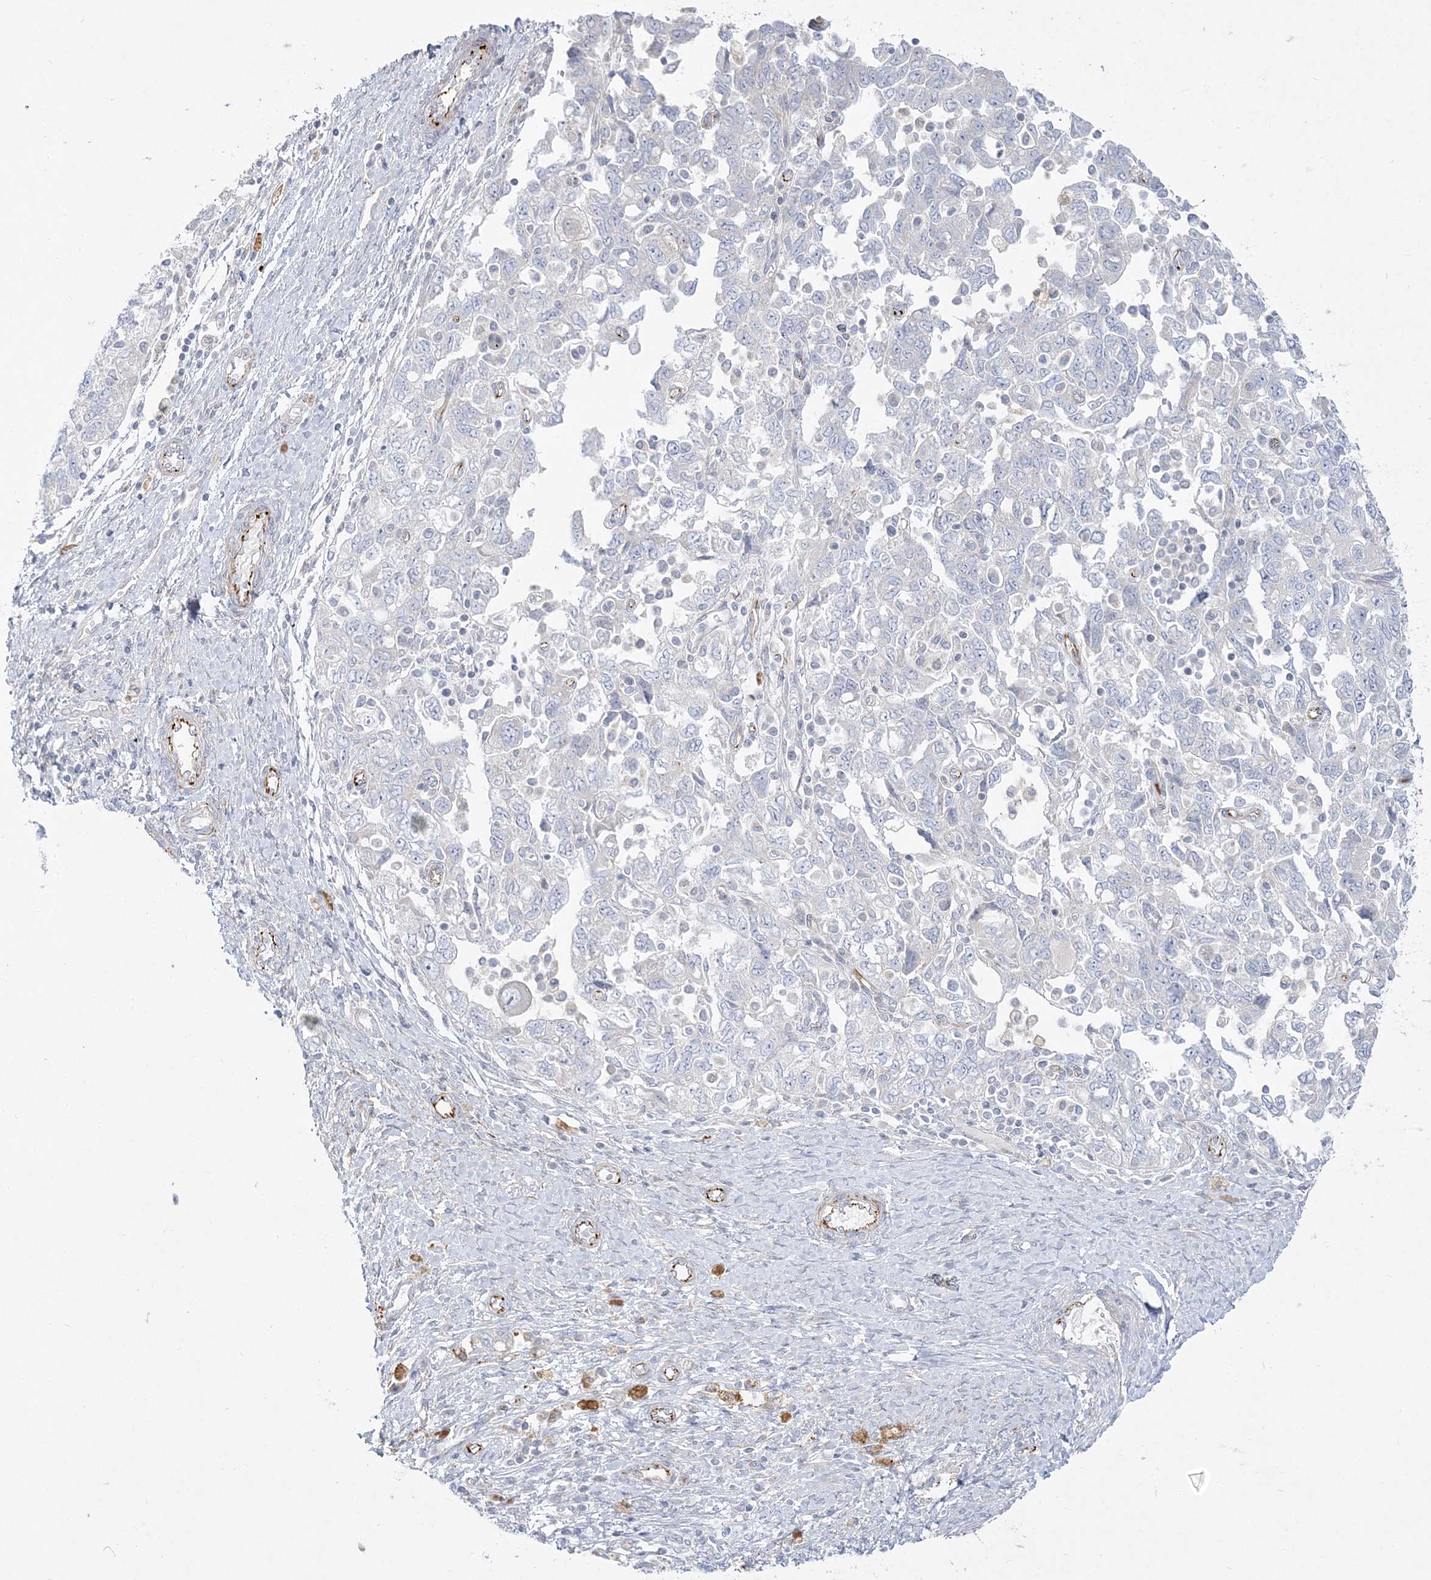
{"staining": {"intensity": "negative", "quantity": "none", "location": "none"}, "tissue": "ovarian cancer", "cell_type": "Tumor cells", "image_type": "cancer", "snomed": [{"axis": "morphology", "description": "Carcinoma, NOS"}, {"axis": "morphology", "description": "Cystadenocarcinoma, serous, NOS"}, {"axis": "topography", "description": "Ovary"}], "caption": "A high-resolution histopathology image shows IHC staining of ovarian cancer, which displays no significant positivity in tumor cells.", "gene": "GPAT2", "patient": {"sex": "female", "age": 69}}